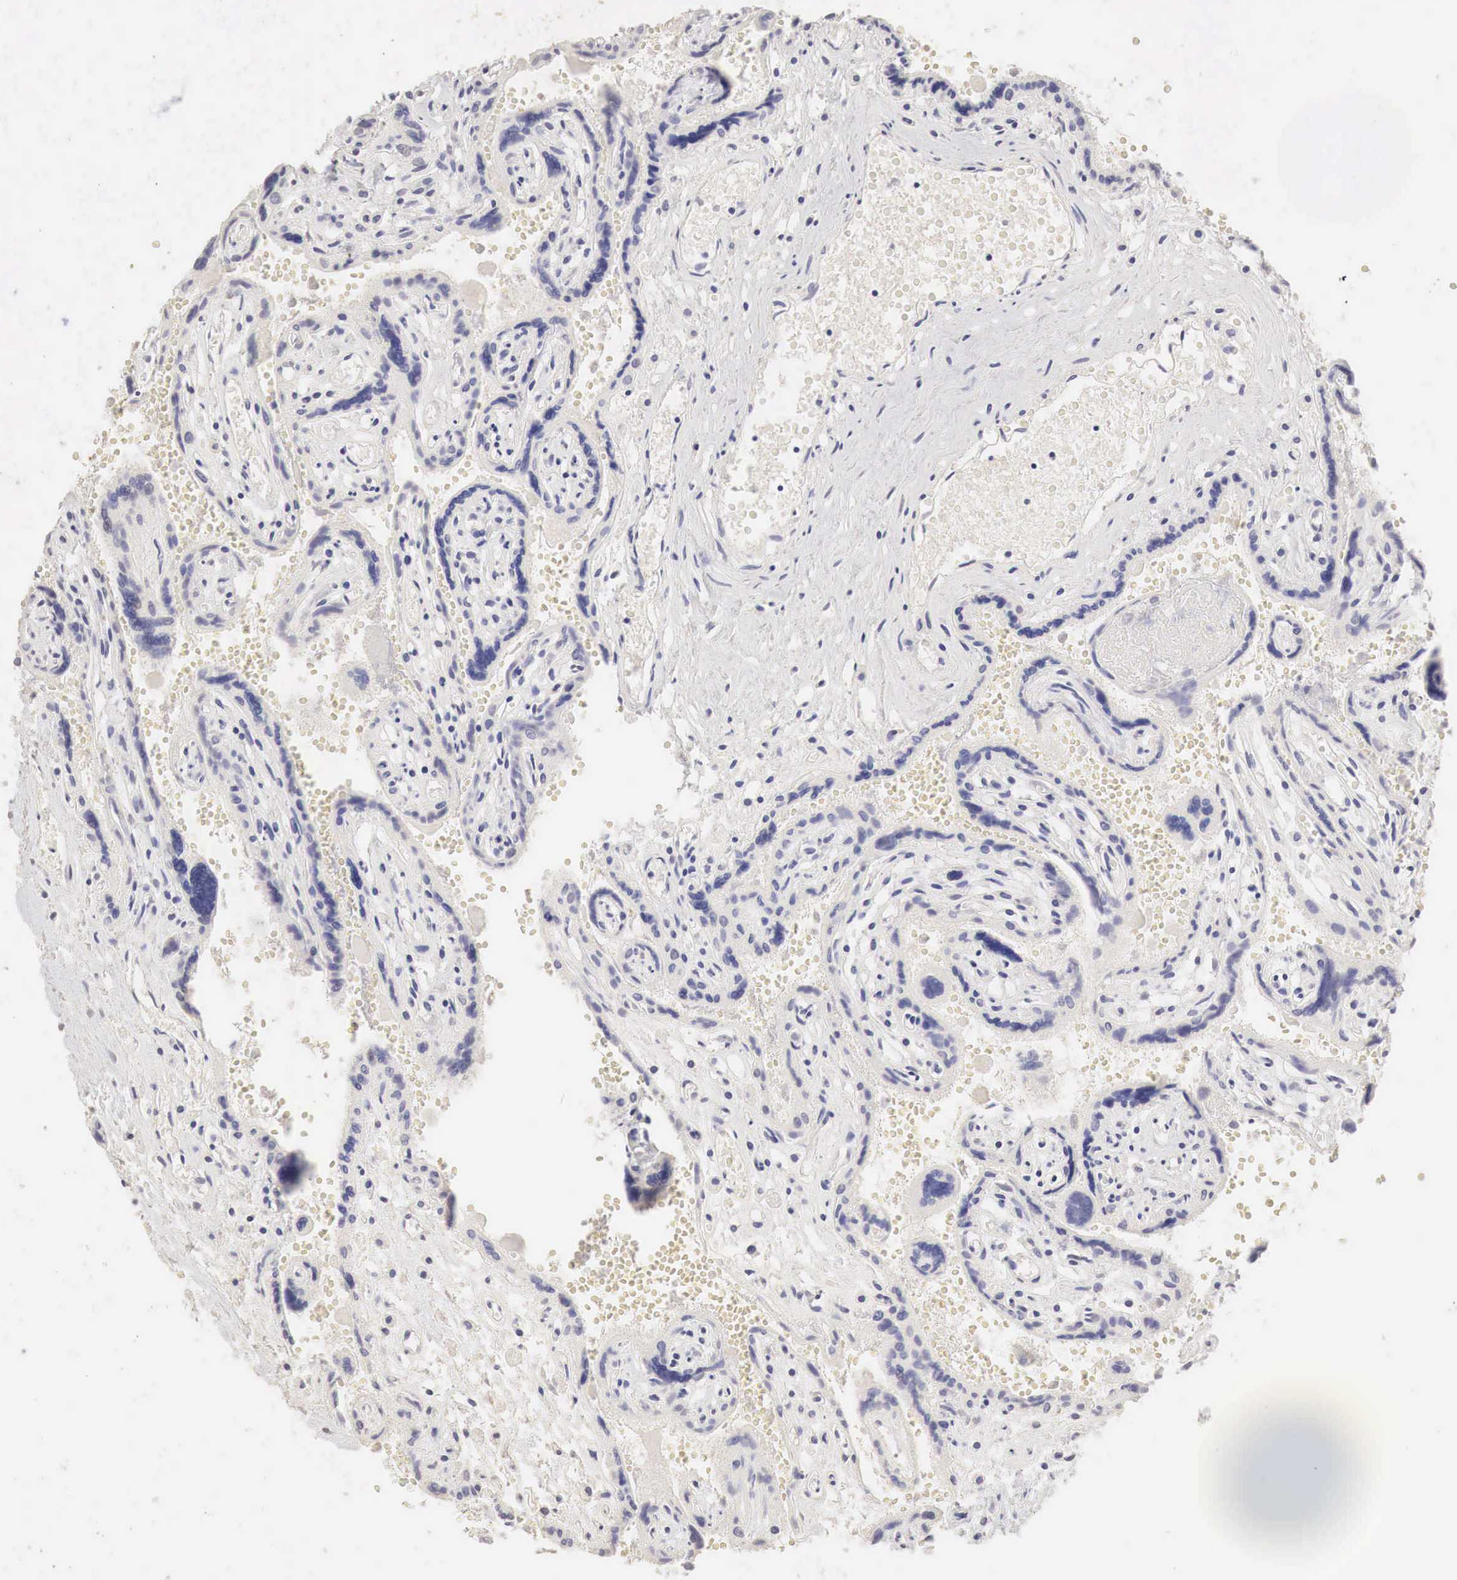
{"staining": {"intensity": "negative", "quantity": "none", "location": "none"}, "tissue": "placenta", "cell_type": "Decidual cells", "image_type": "normal", "snomed": [{"axis": "morphology", "description": "Normal tissue, NOS"}, {"axis": "topography", "description": "Placenta"}], "caption": "Immunohistochemical staining of normal human placenta exhibits no significant expression in decidual cells. (DAB (3,3'-diaminobenzidine) immunohistochemistry (IHC) visualized using brightfield microscopy, high magnification).", "gene": "OTC", "patient": {"sex": "female", "age": 40}}